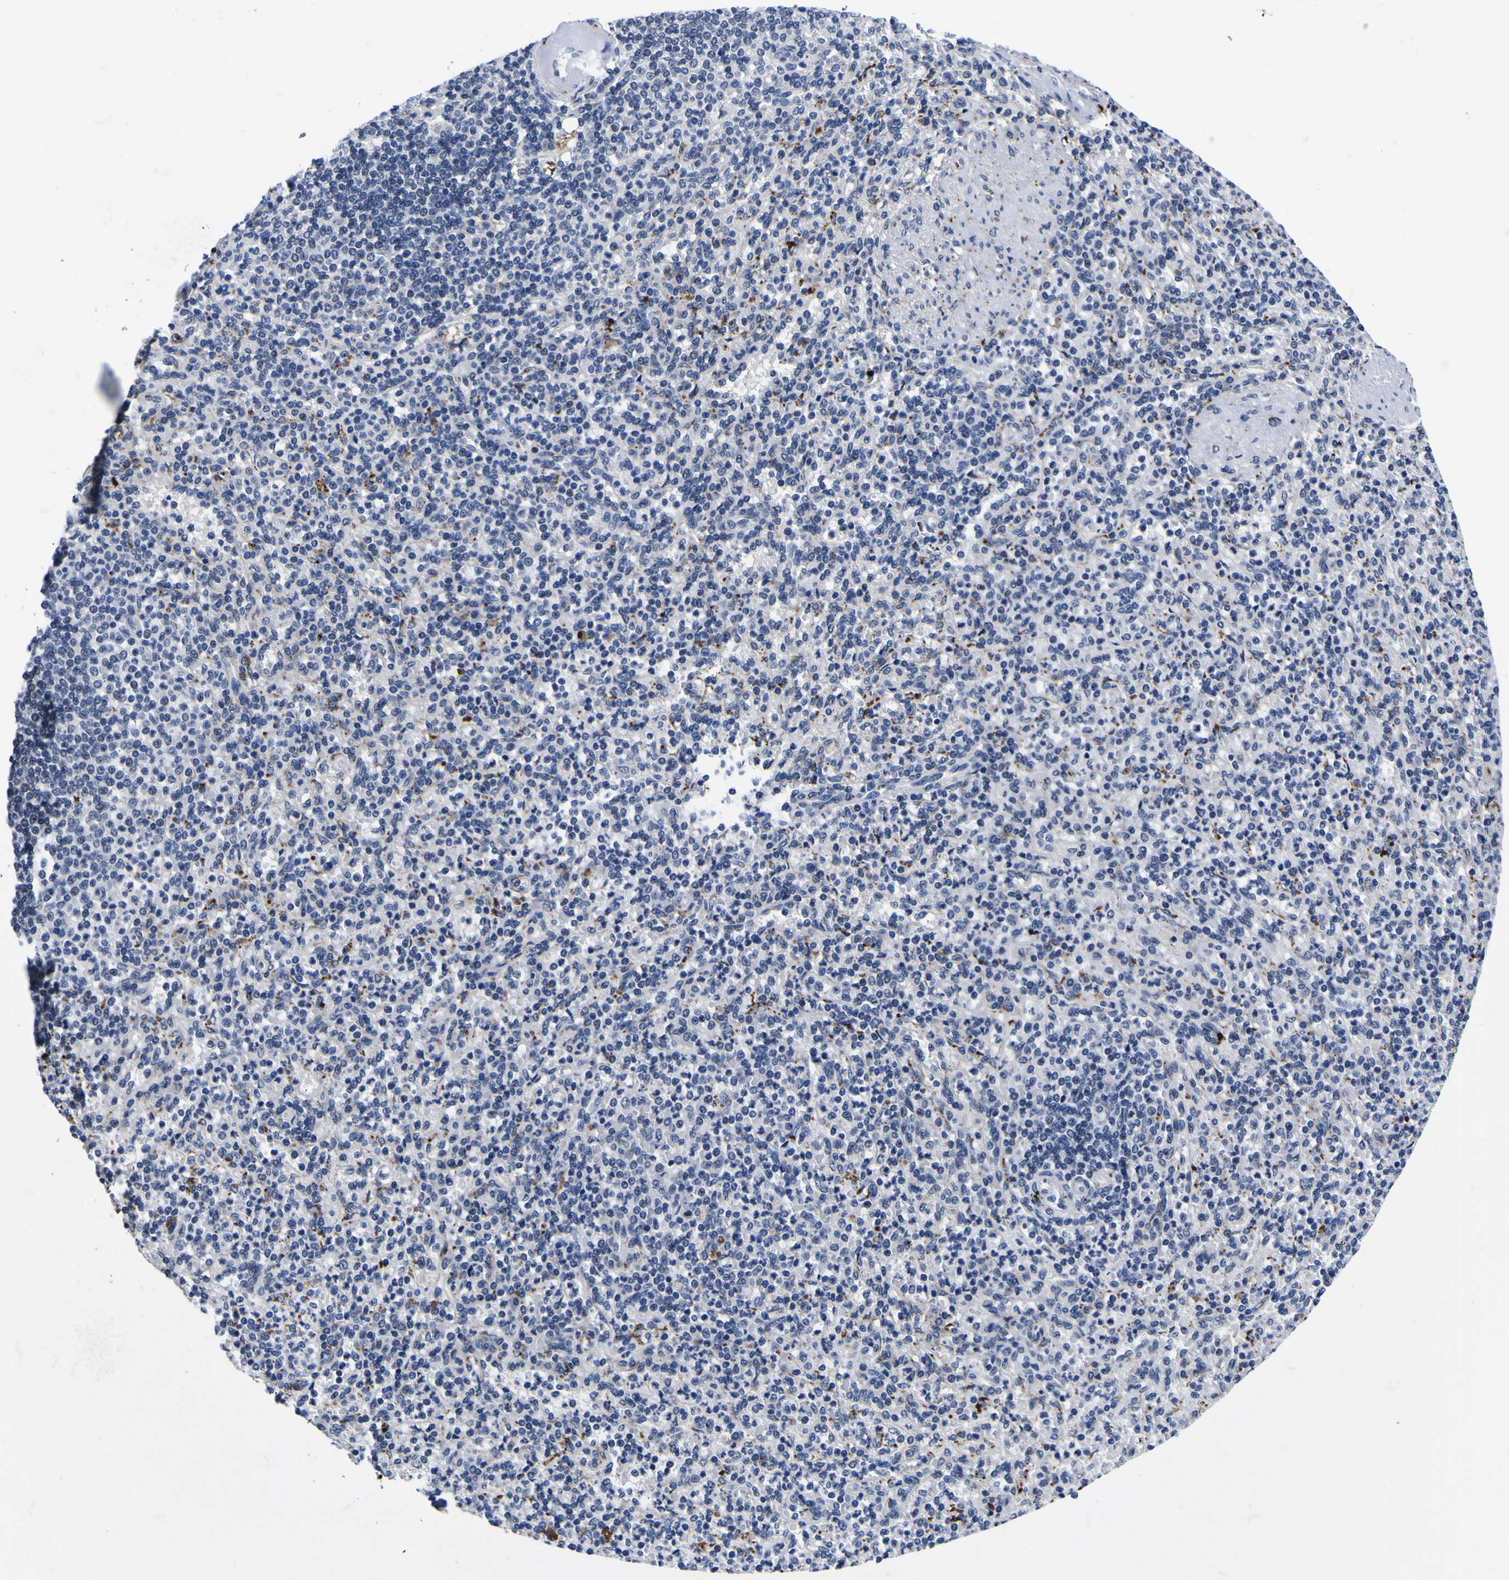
{"staining": {"intensity": "moderate", "quantity": "<25%", "location": "cytoplasmic/membranous"}, "tissue": "spleen", "cell_type": "Cells in red pulp", "image_type": "normal", "snomed": [{"axis": "morphology", "description": "Normal tissue, NOS"}, {"axis": "topography", "description": "Spleen"}], "caption": "Immunohistochemistry of unremarkable spleen exhibits low levels of moderate cytoplasmic/membranous staining in approximately <25% of cells in red pulp.", "gene": "IGFLR1", "patient": {"sex": "female", "age": 74}}